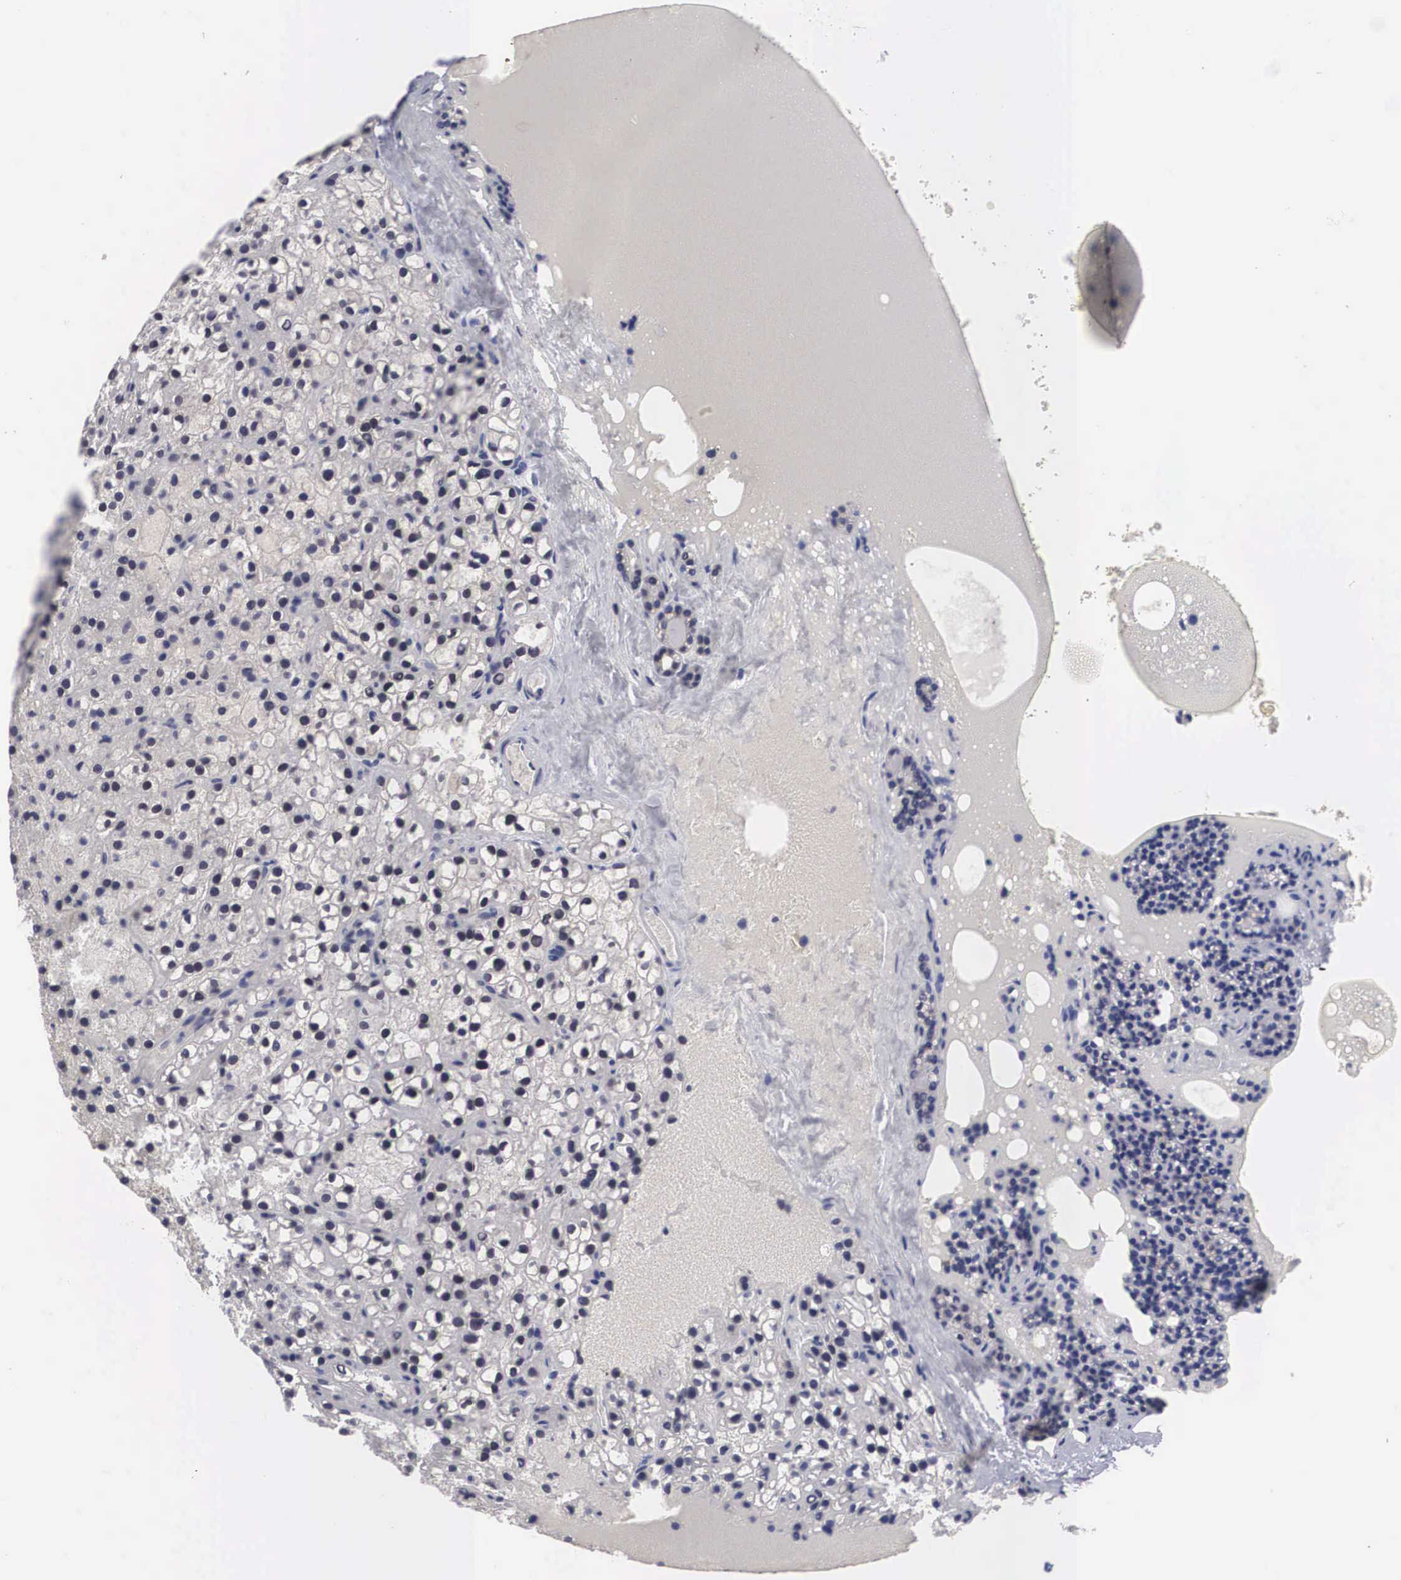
{"staining": {"intensity": "negative", "quantity": "none", "location": "none"}, "tissue": "parathyroid gland", "cell_type": "Glandular cells", "image_type": "normal", "snomed": [{"axis": "morphology", "description": "Normal tissue, NOS"}, {"axis": "topography", "description": "Parathyroid gland"}], "caption": "Immunohistochemical staining of unremarkable parathyroid gland reveals no significant positivity in glandular cells. (Immunohistochemistry (ihc), brightfield microscopy, high magnification).", "gene": "OTX2", "patient": {"sex": "female", "age": 71}}